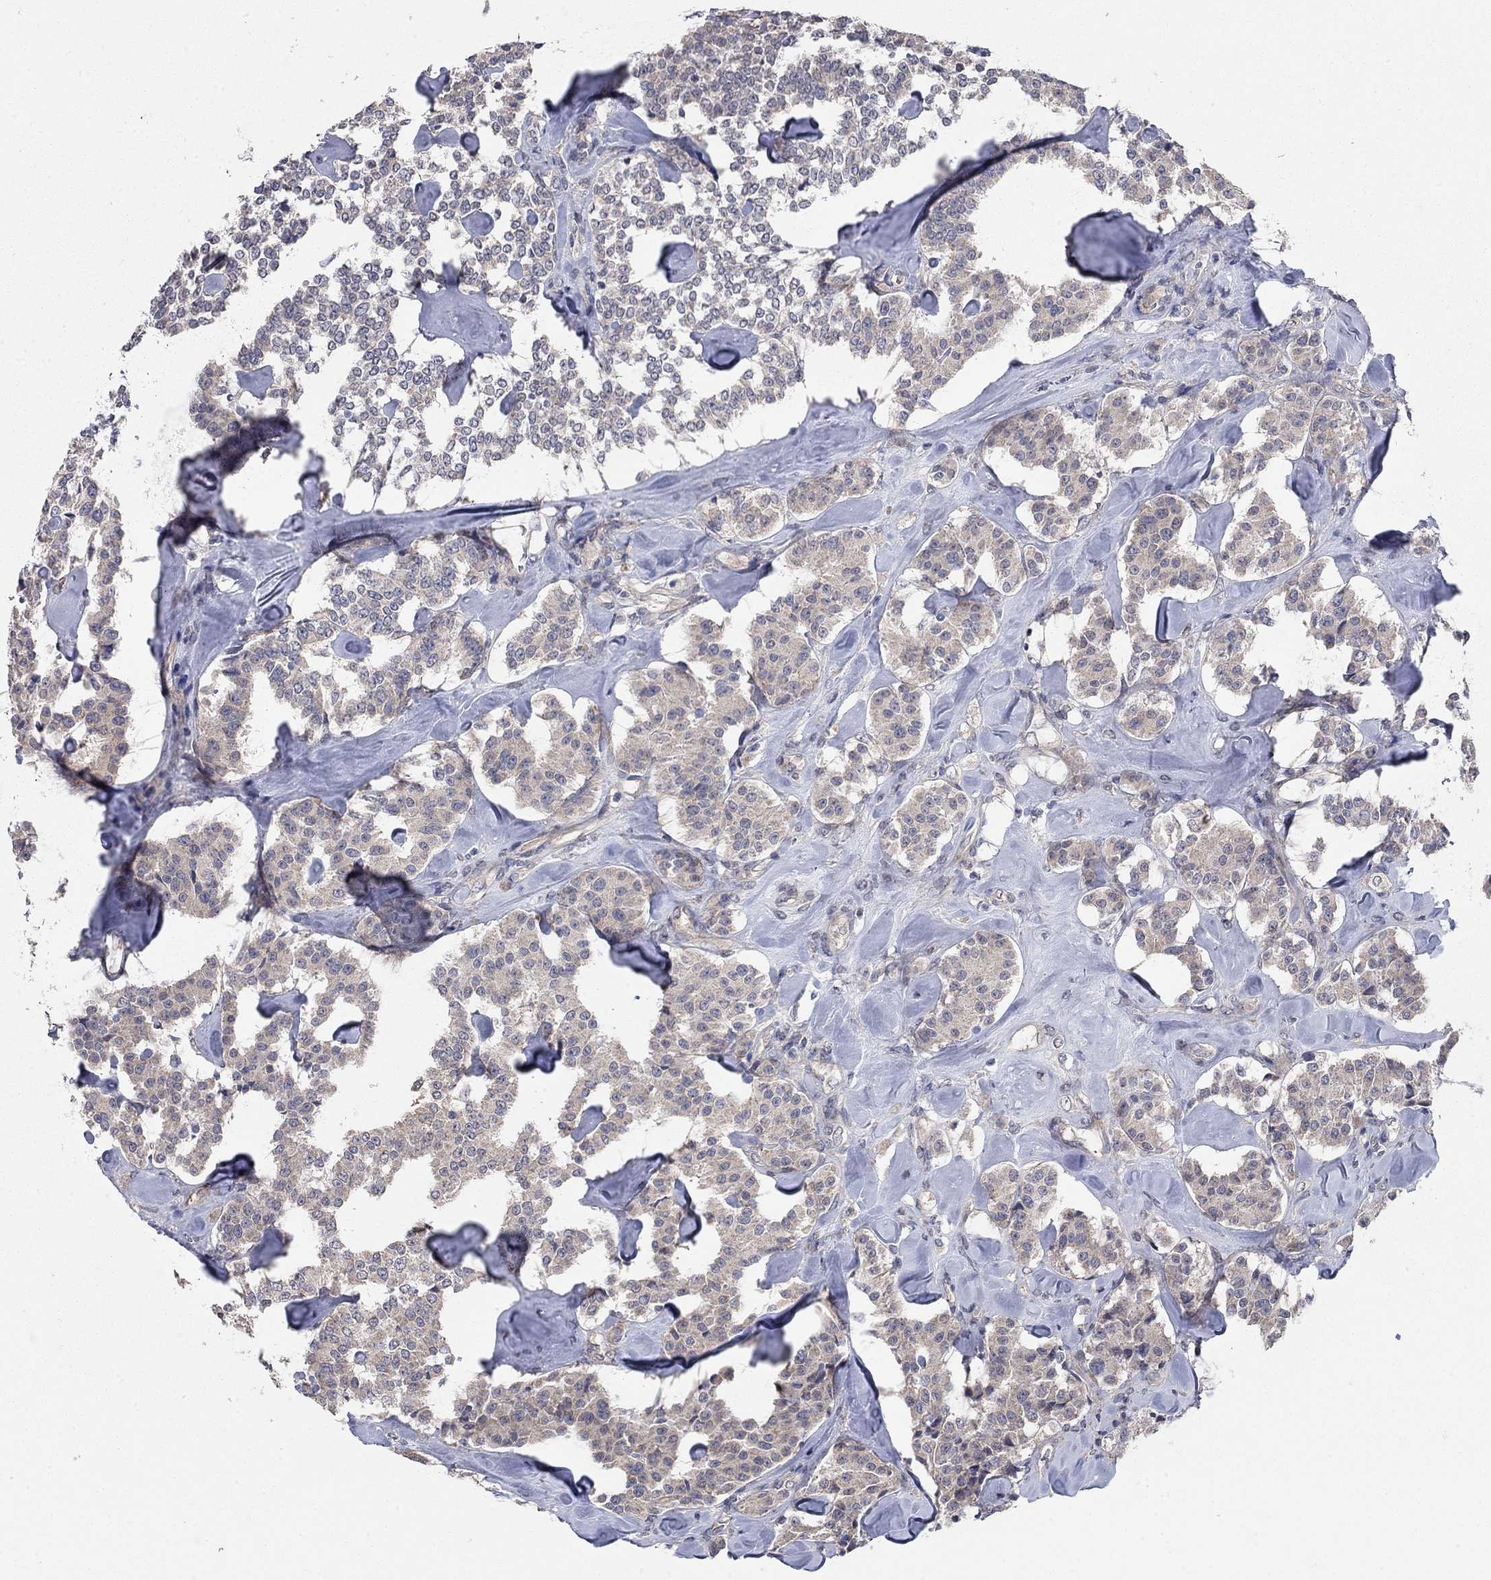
{"staining": {"intensity": "weak", "quantity": "25%-75%", "location": "cytoplasmic/membranous"}, "tissue": "carcinoid", "cell_type": "Tumor cells", "image_type": "cancer", "snomed": [{"axis": "morphology", "description": "Carcinoid, malignant, NOS"}, {"axis": "topography", "description": "Pancreas"}], "caption": "Tumor cells demonstrate weak cytoplasmic/membranous positivity in approximately 25%-75% of cells in carcinoid.", "gene": "WASF3", "patient": {"sex": "male", "age": 41}}